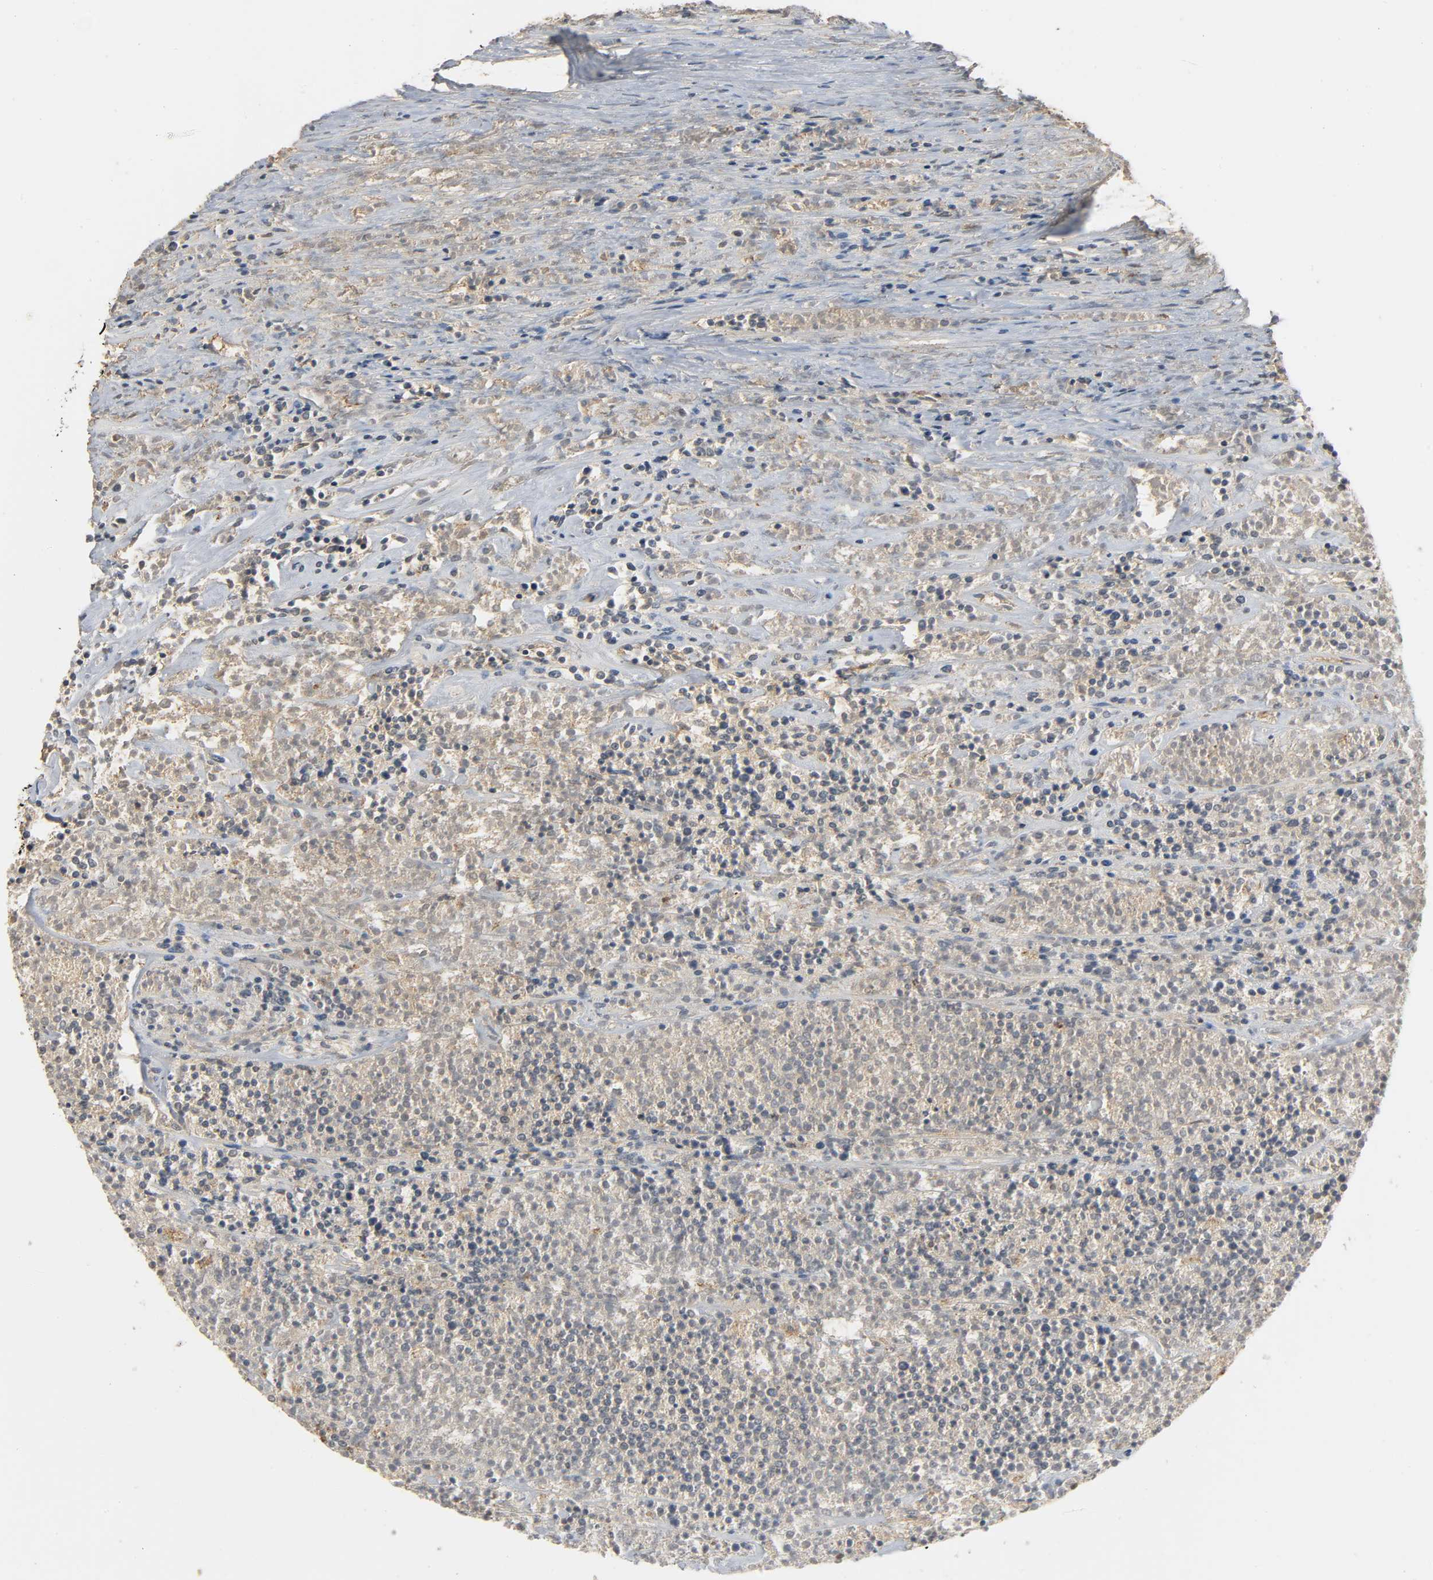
{"staining": {"intensity": "negative", "quantity": "none", "location": "none"}, "tissue": "lymphoma", "cell_type": "Tumor cells", "image_type": "cancer", "snomed": [{"axis": "morphology", "description": "Malignant lymphoma, non-Hodgkin's type, High grade"}, {"axis": "topography", "description": "Lymph node"}], "caption": "A photomicrograph of lymphoma stained for a protein reveals no brown staining in tumor cells.", "gene": "ZFPM2", "patient": {"sex": "female", "age": 73}}